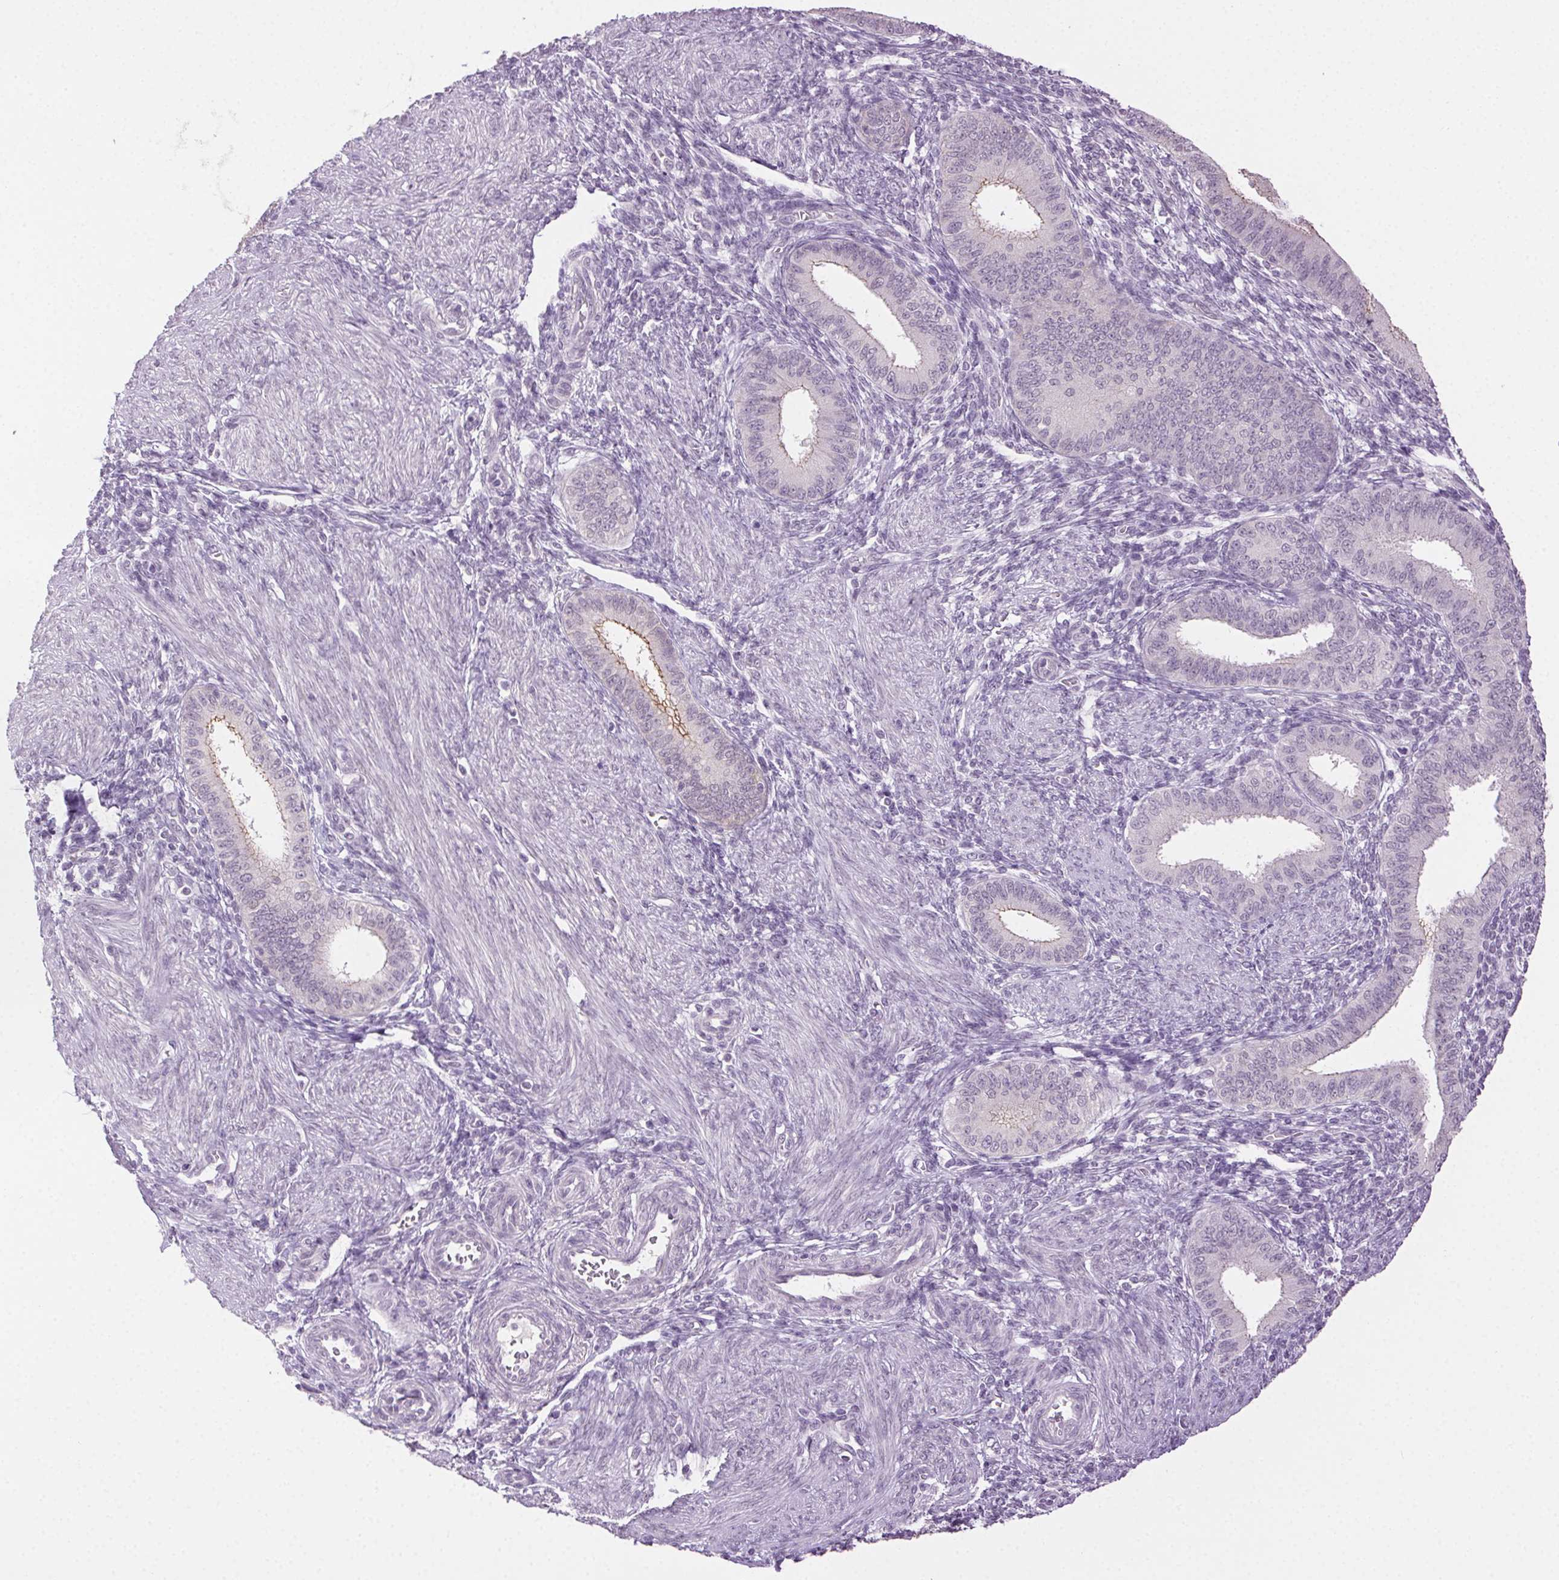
{"staining": {"intensity": "negative", "quantity": "none", "location": "none"}, "tissue": "endometrium", "cell_type": "Cells in endometrial stroma", "image_type": "normal", "snomed": [{"axis": "morphology", "description": "Normal tissue, NOS"}, {"axis": "topography", "description": "Endometrium"}], "caption": "An immunohistochemistry (IHC) photomicrograph of normal endometrium is shown. There is no staining in cells in endometrial stroma of endometrium. The staining was performed using DAB (3,3'-diaminobenzidine) to visualize the protein expression in brown, while the nuclei were stained in blue with hematoxylin (Magnification: 20x).", "gene": "CLDN10", "patient": {"sex": "female", "age": 39}}